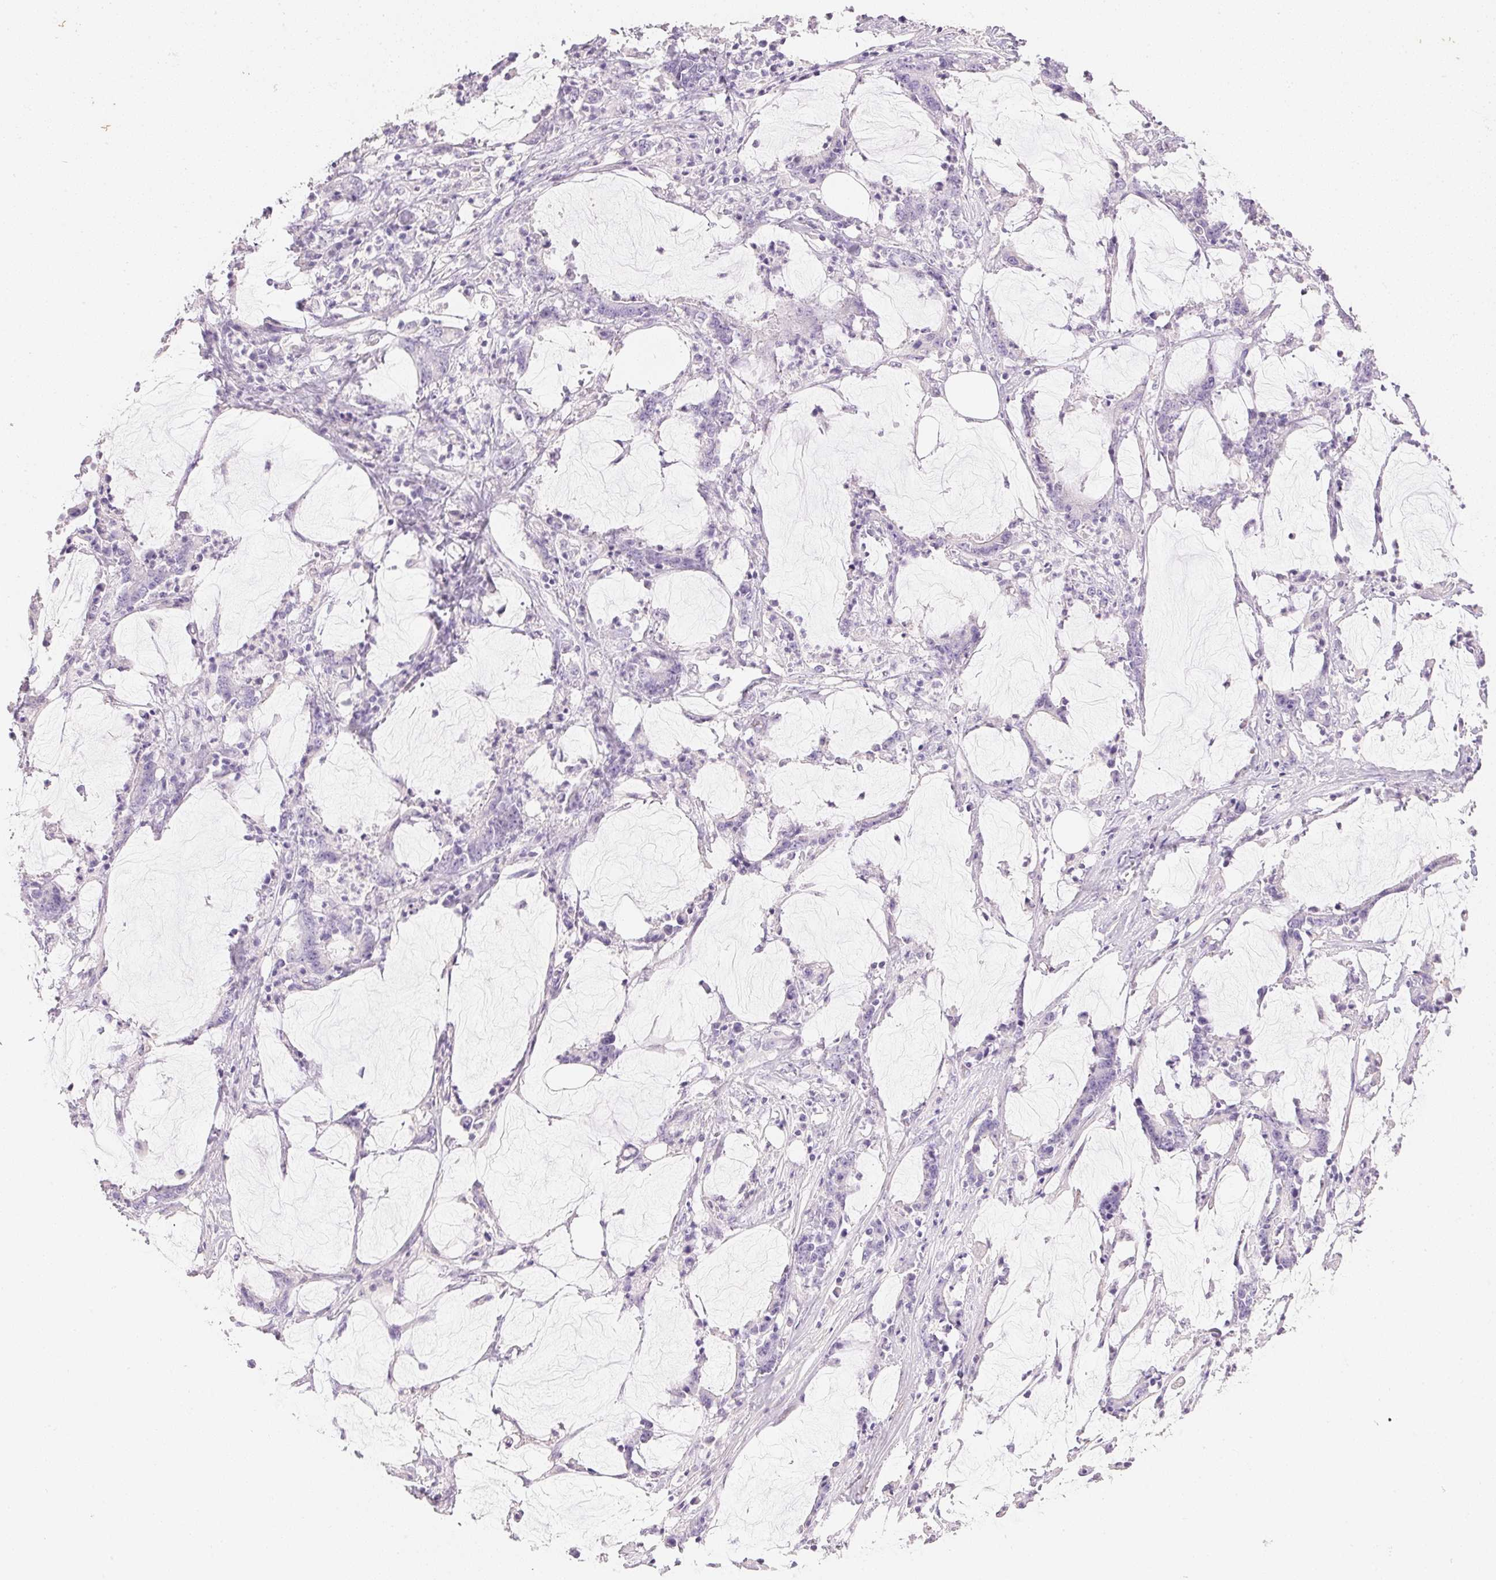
{"staining": {"intensity": "negative", "quantity": "none", "location": "none"}, "tissue": "stomach cancer", "cell_type": "Tumor cells", "image_type": "cancer", "snomed": [{"axis": "morphology", "description": "Adenocarcinoma, NOS"}, {"axis": "topography", "description": "Stomach, upper"}], "caption": "This is a histopathology image of immunohistochemistry staining of adenocarcinoma (stomach), which shows no staining in tumor cells.", "gene": "KCNE2", "patient": {"sex": "male", "age": 68}}